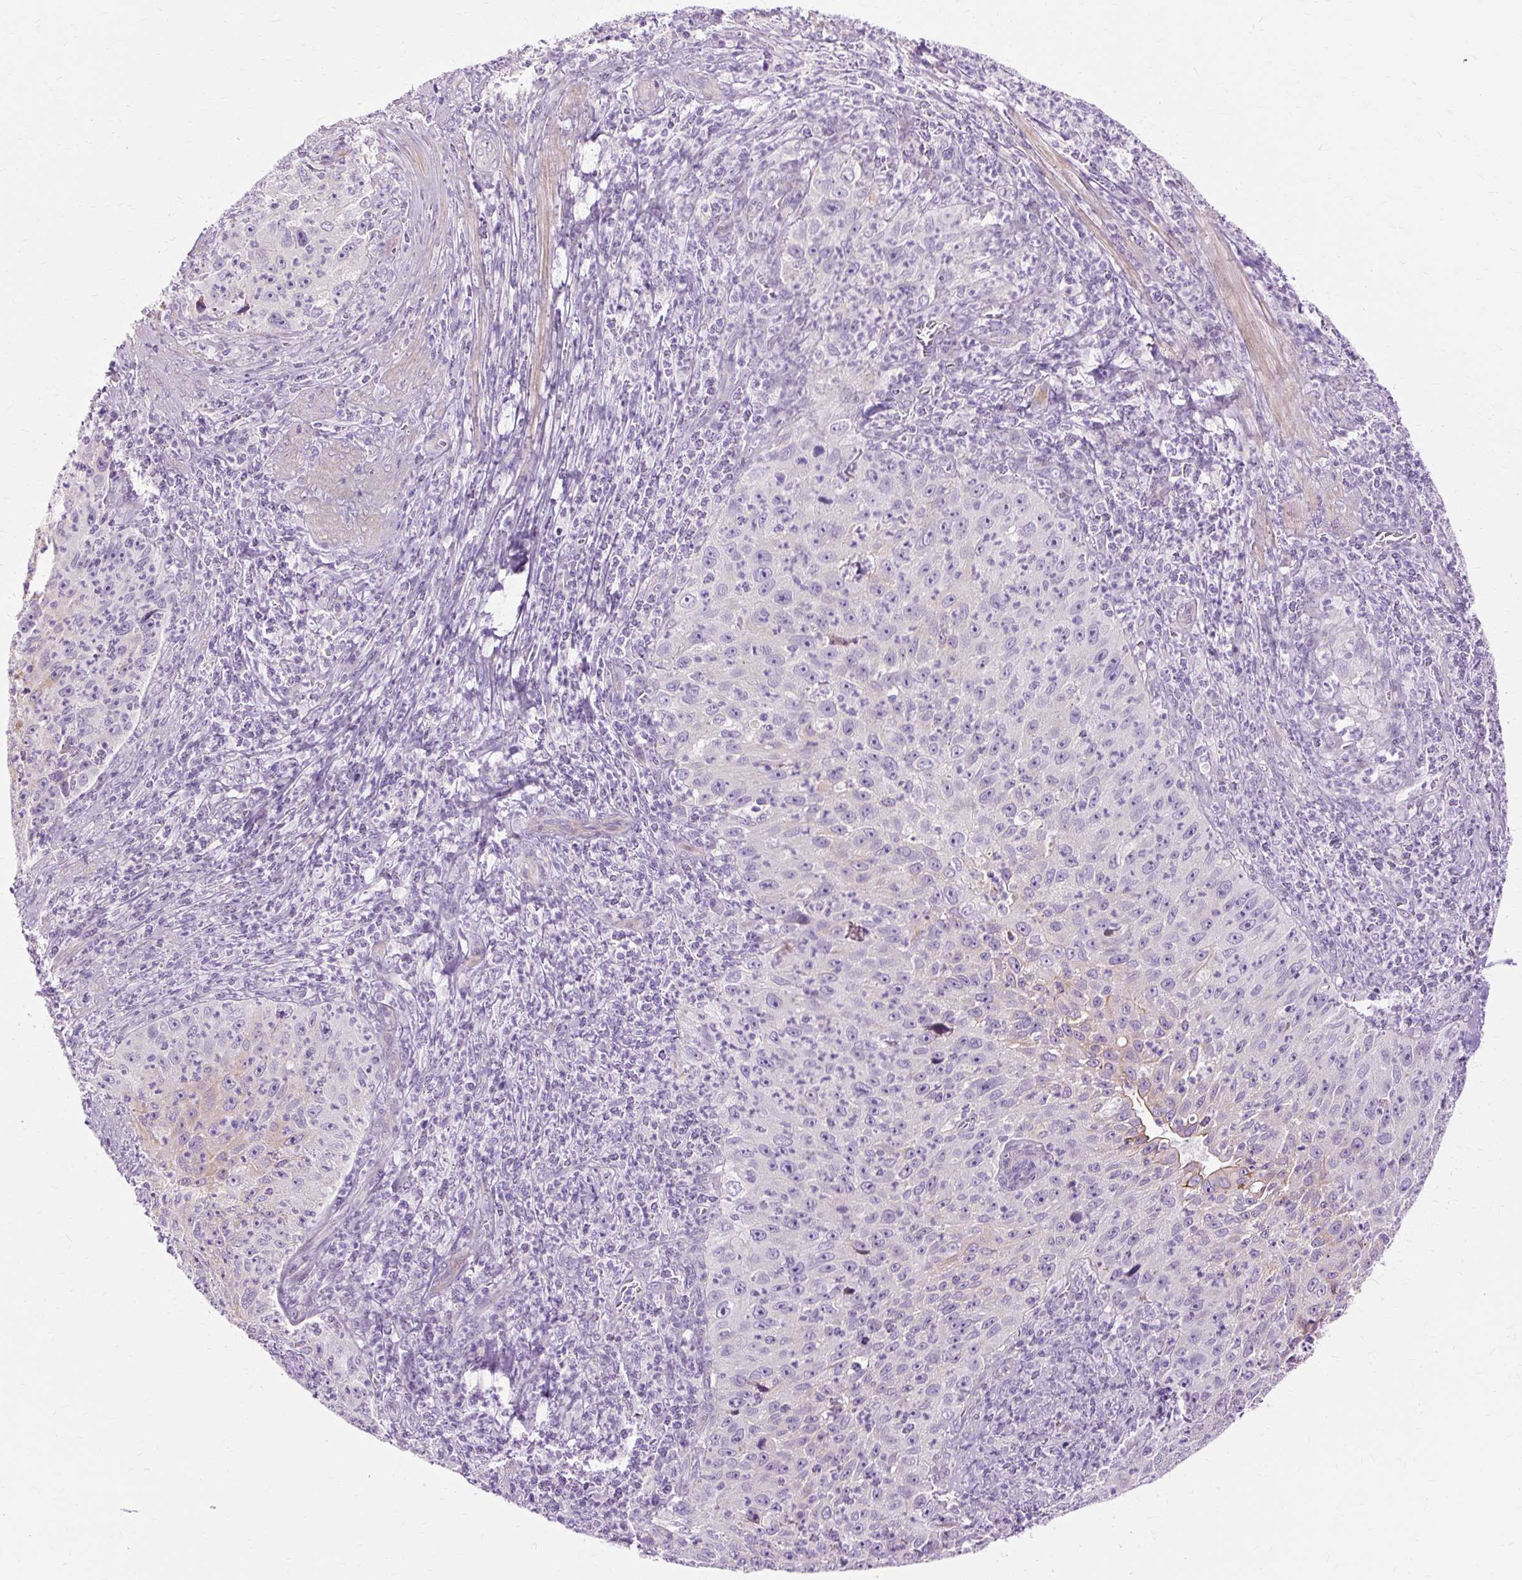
{"staining": {"intensity": "negative", "quantity": "none", "location": "none"}, "tissue": "cervical cancer", "cell_type": "Tumor cells", "image_type": "cancer", "snomed": [{"axis": "morphology", "description": "Squamous cell carcinoma, NOS"}, {"axis": "topography", "description": "Cervix"}], "caption": "Micrograph shows no protein expression in tumor cells of cervical cancer tissue.", "gene": "DCTN4", "patient": {"sex": "female", "age": 30}}